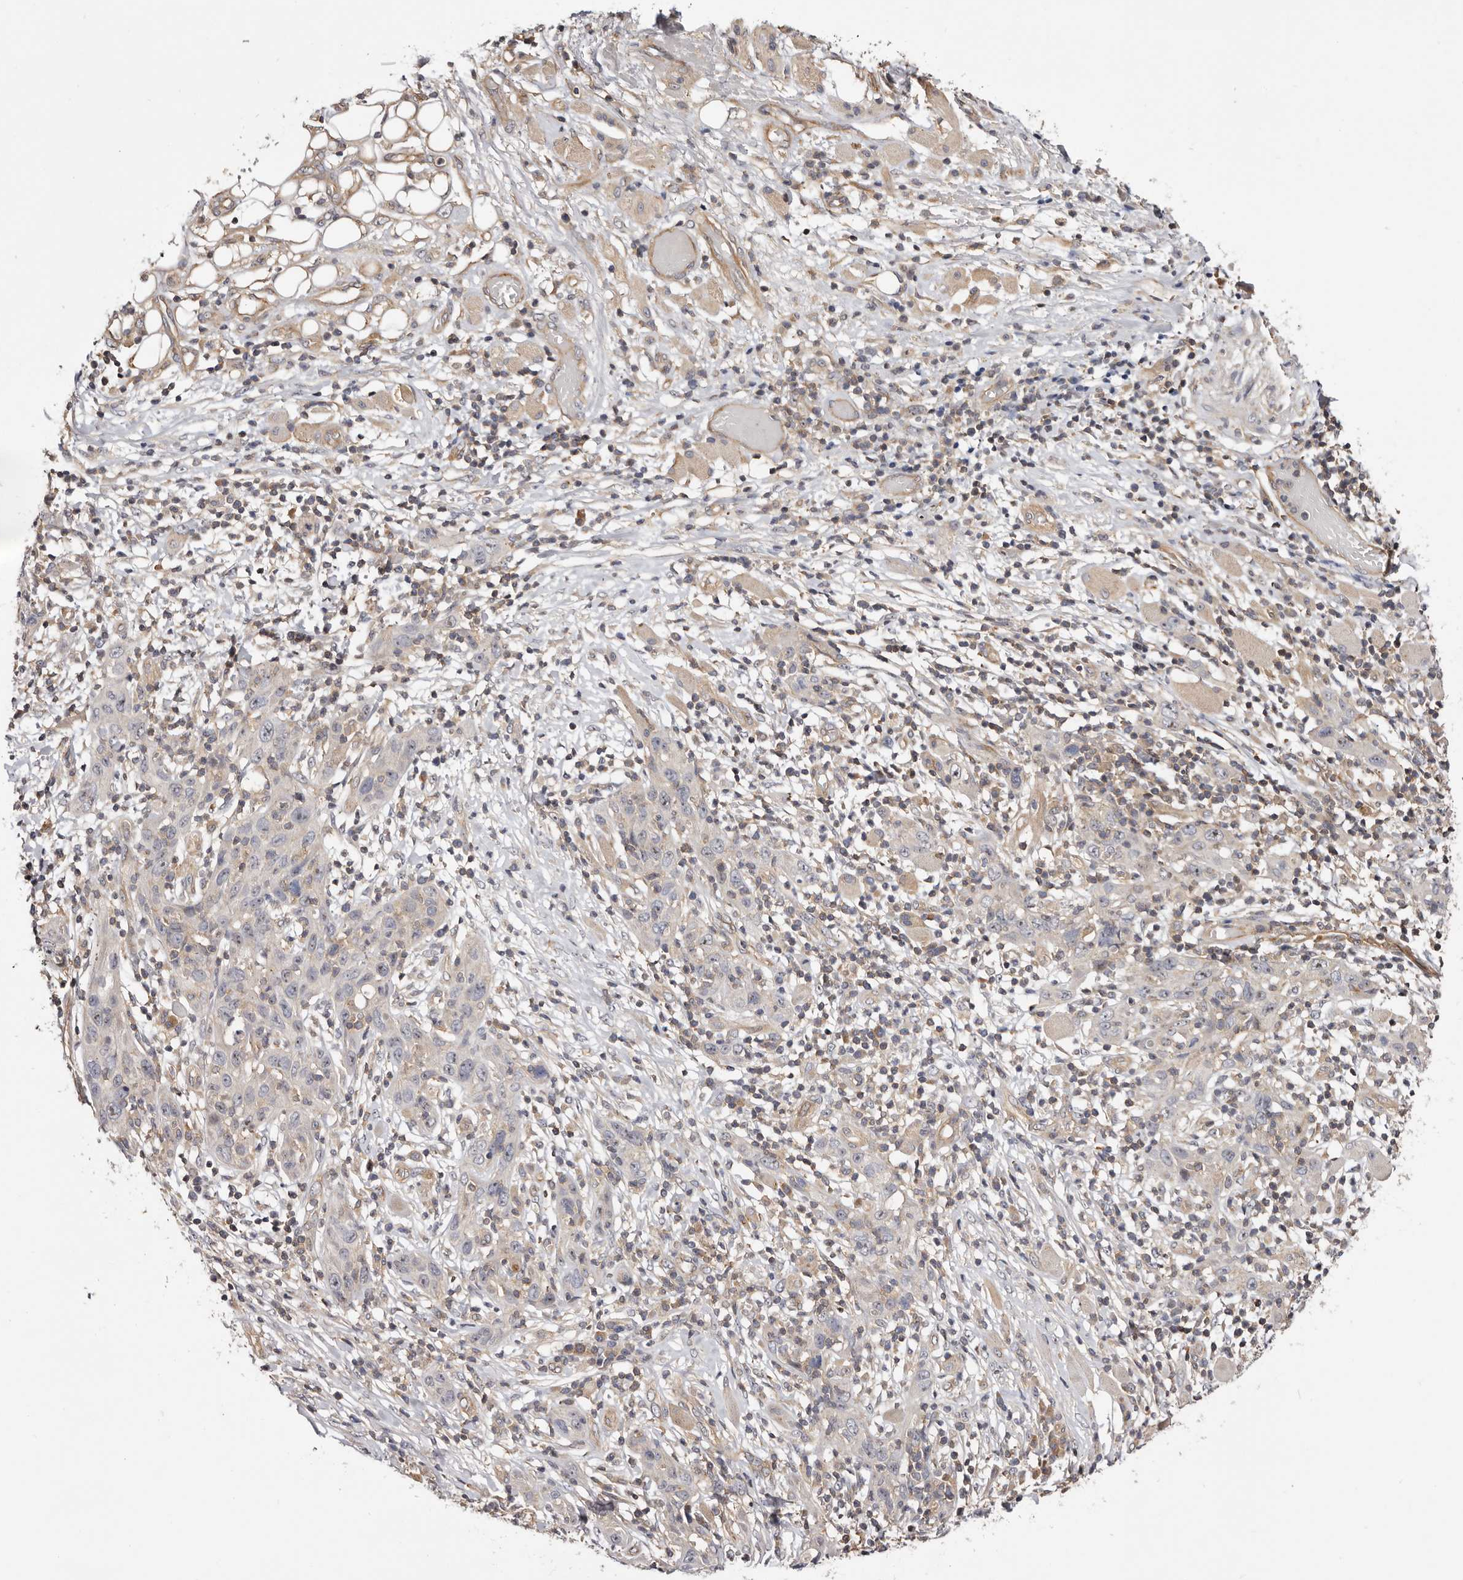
{"staining": {"intensity": "weak", "quantity": "<25%", "location": "nuclear"}, "tissue": "skin cancer", "cell_type": "Tumor cells", "image_type": "cancer", "snomed": [{"axis": "morphology", "description": "Squamous cell carcinoma, NOS"}, {"axis": "topography", "description": "Skin"}], "caption": "The photomicrograph reveals no significant expression in tumor cells of squamous cell carcinoma (skin). (DAB (3,3'-diaminobenzidine) IHC with hematoxylin counter stain).", "gene": "PANK4", "patient": {"sex": "female", "age": 88}}